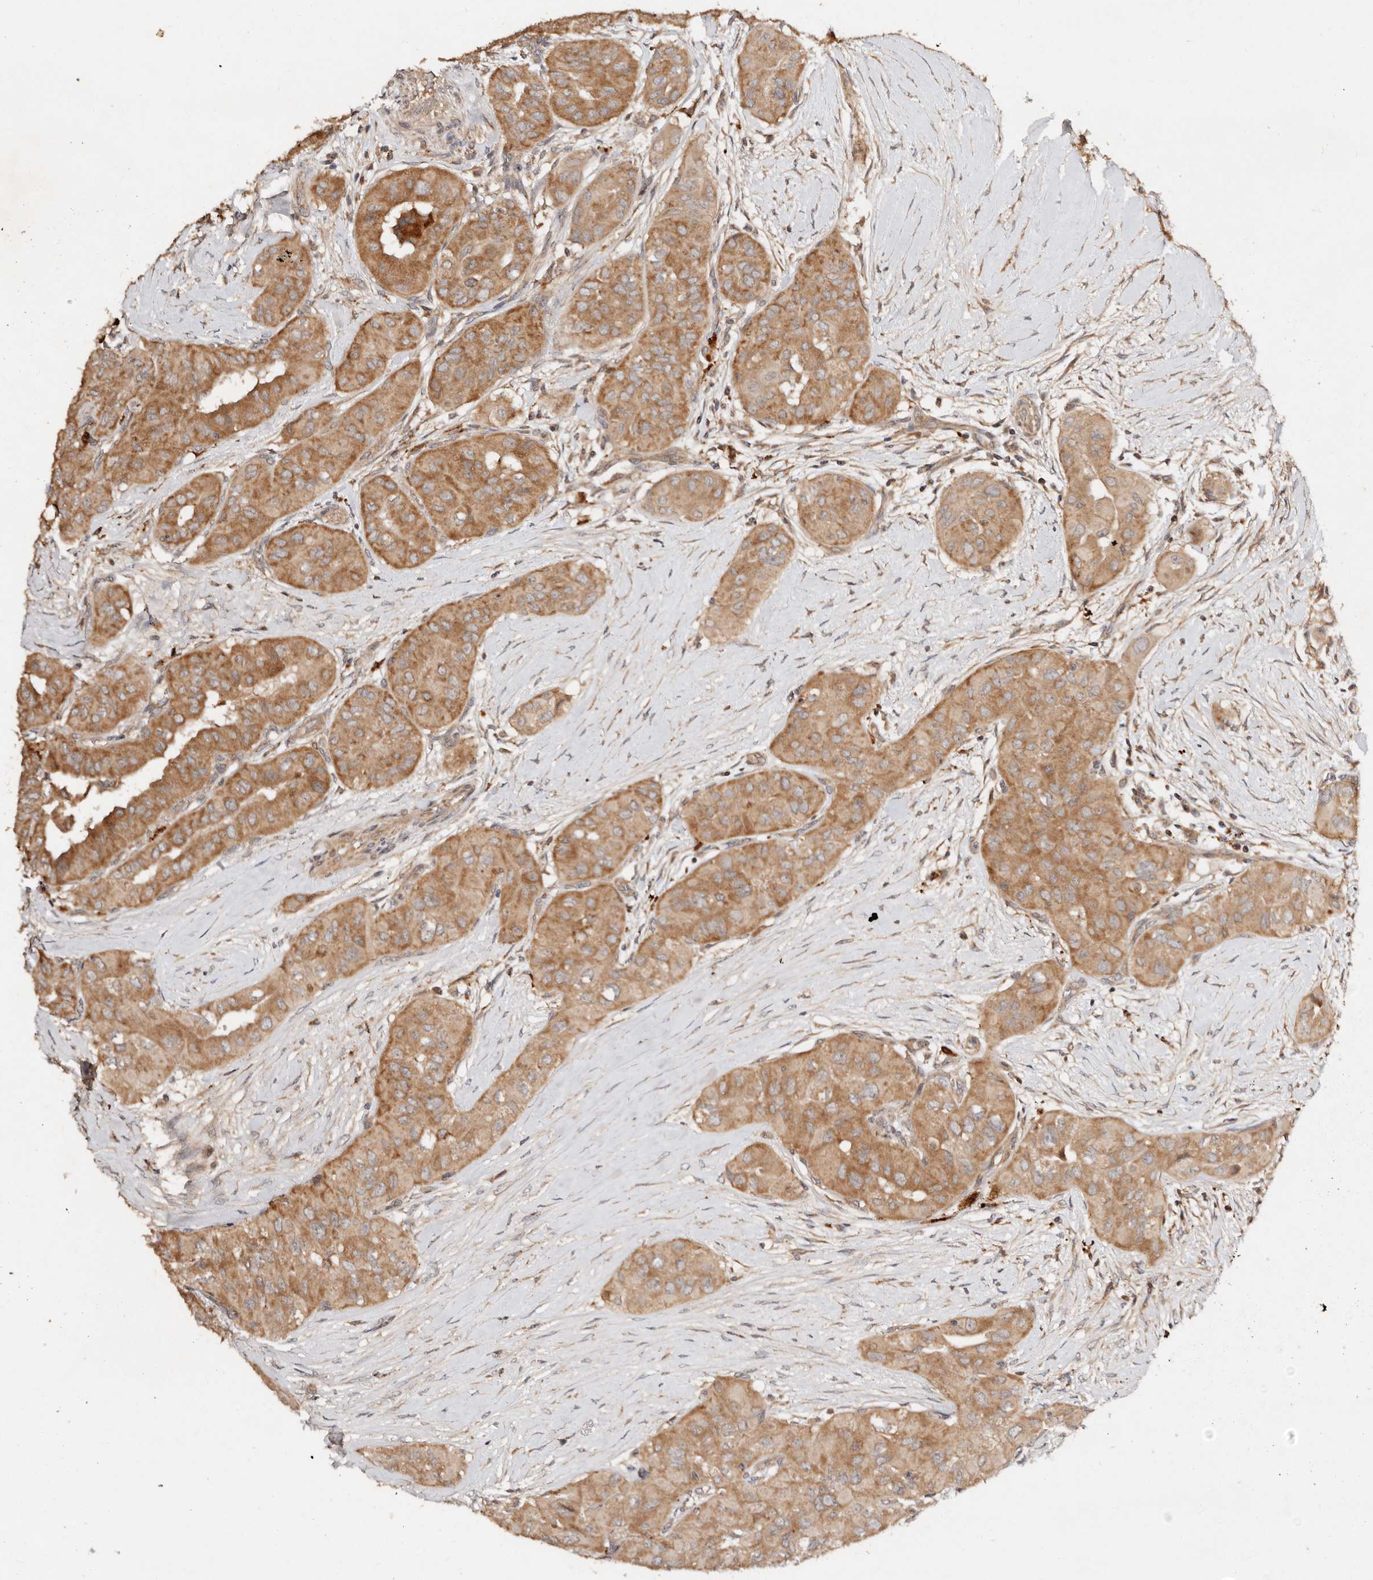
{"staining": {"intensity": "moderate", "quantity": ">75%", "location": "cytoplasmic/membranous"}, "tissue": "thyroid cancer", "cell_type": "Tumor cells", "image_type": "cancer", "snomed": [{"axis": "morphology", "description": "Papillary adenocarcinoma, NOS"}, {"axis": "topography", "description": "Thyroid gland"}], "caption": "A medium amount of moderate cytoplasmic/membranous positivity is identified in approximately >75% of tumor cells in thyroid cancer tissue. (DAB = brown stain, brightfield microscopy at high magnification).", "gene": "DENND11", "patient": {"sex": "female", "age": 59}}